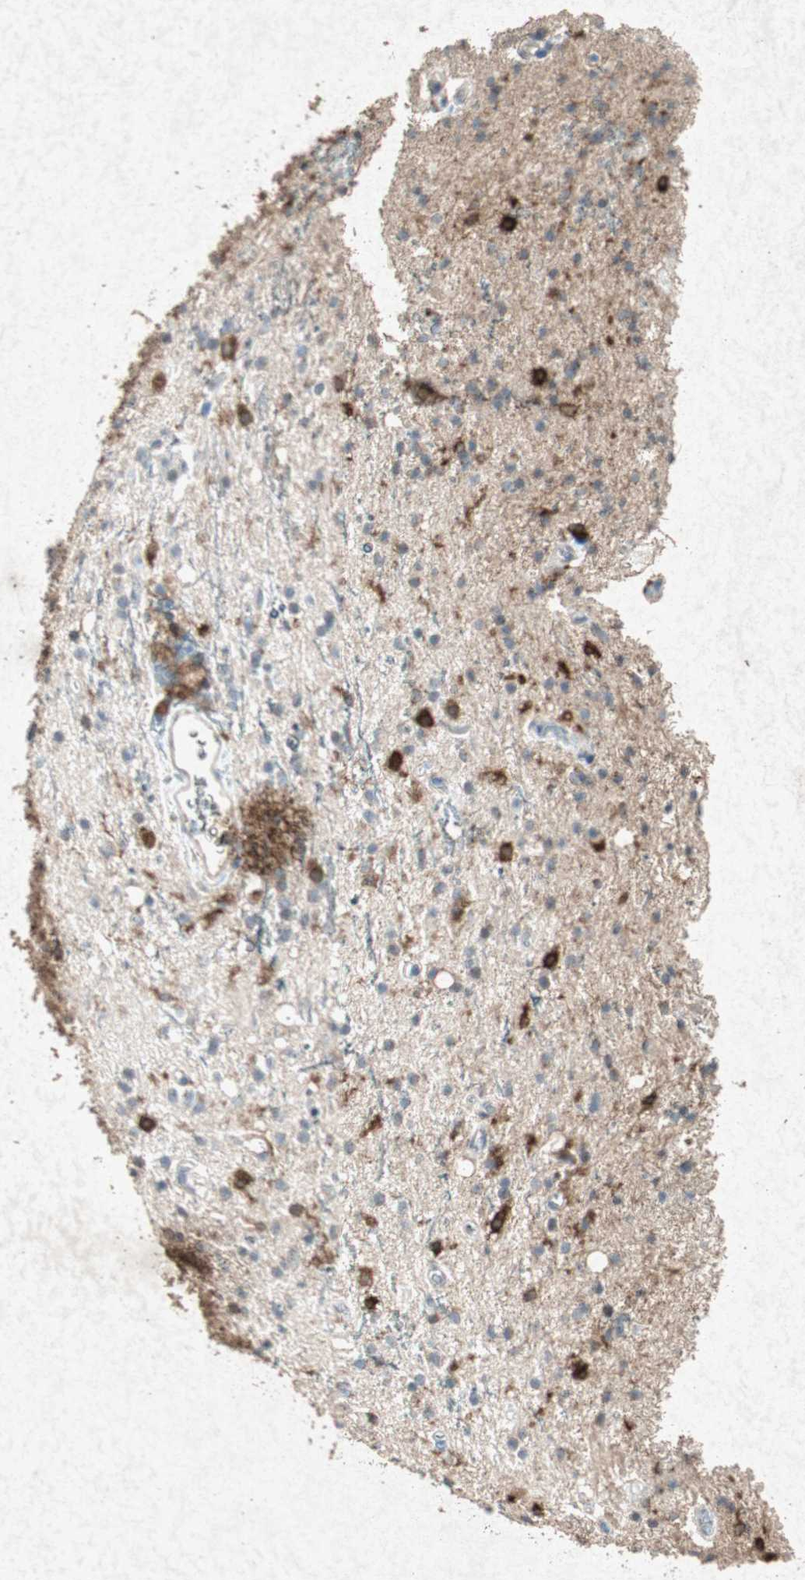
{"staining": {"intensity": "weak", "quantity": "25%-75%", "location": "cytoplasmic/membranous"}, "tissue": "glioma", "cell_type": "Tumor cells", "image_type": "cancer", "snomed": [{"axis": "morphology", "description": "Glioma, malignant, High grade"}, {"axis": "topography", "description": "Brain"}], "caption": "An image showing weak cytoplasmic/membranous staining in about 25%-75% of tumor cells in malignant glioma (high-grade), as visualized by brown immunohistochemical staining.", "gene": "TYROBP", "patient": {"sex": "male", "age": 47}}